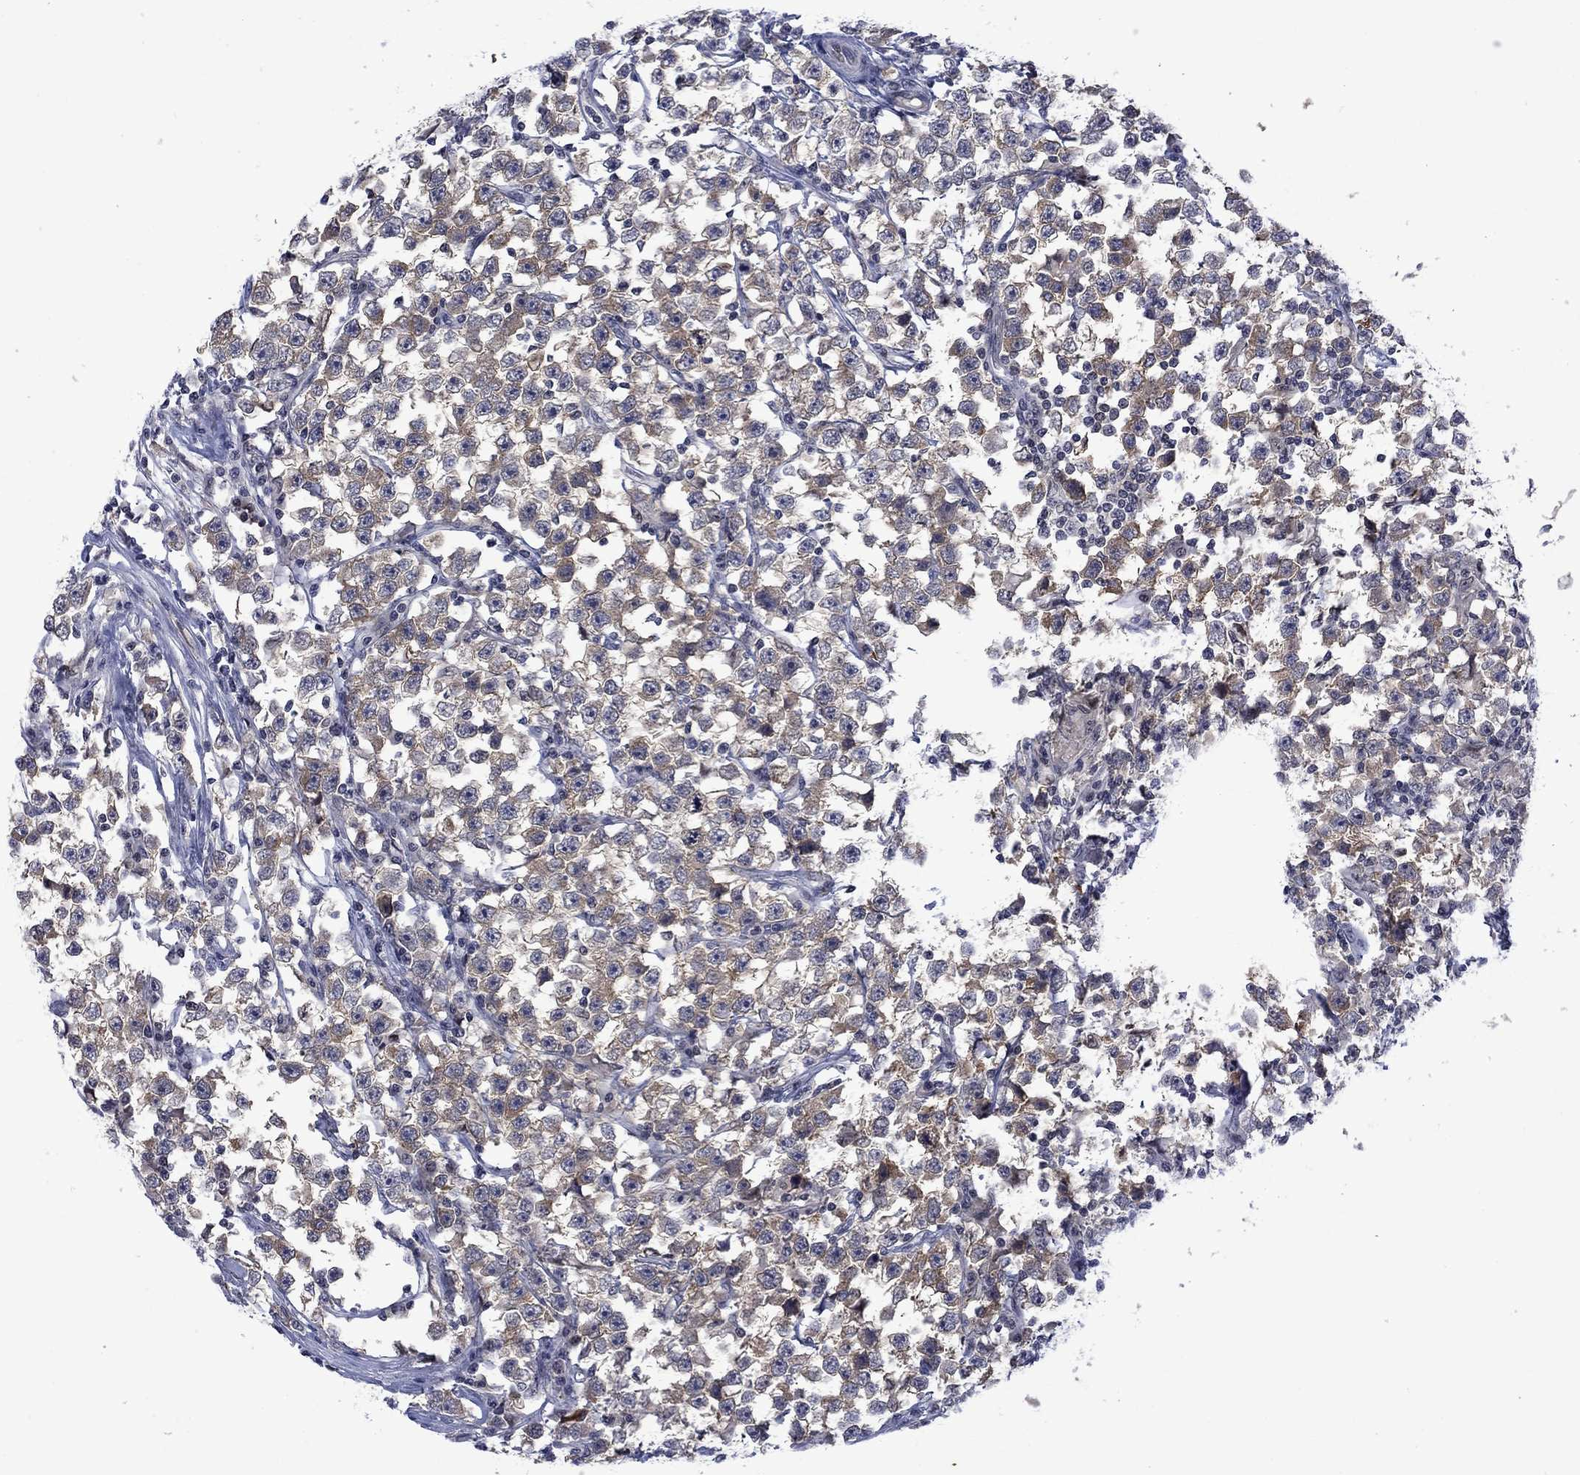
{"staining": {"intensity": "moderate", "quantity": "25%-75%", "location": "cytoplasmic/membranous"}, "tissue": "testis cancer", "cell_type": "Tumor cells", "image_type": "cancer", "snomed": [{"axis": "morphology", "description": "Seminoma, NOS"}, {"axis": "topography", "description": "Testis"}], "caption": "A micrograph of testis seminoma stained for a protein demonstrates moderate cytoplasmic/membranous brown staining in tumor cells.", "gene": "AGL", "patient": {"sex": "male", "age": 33}}